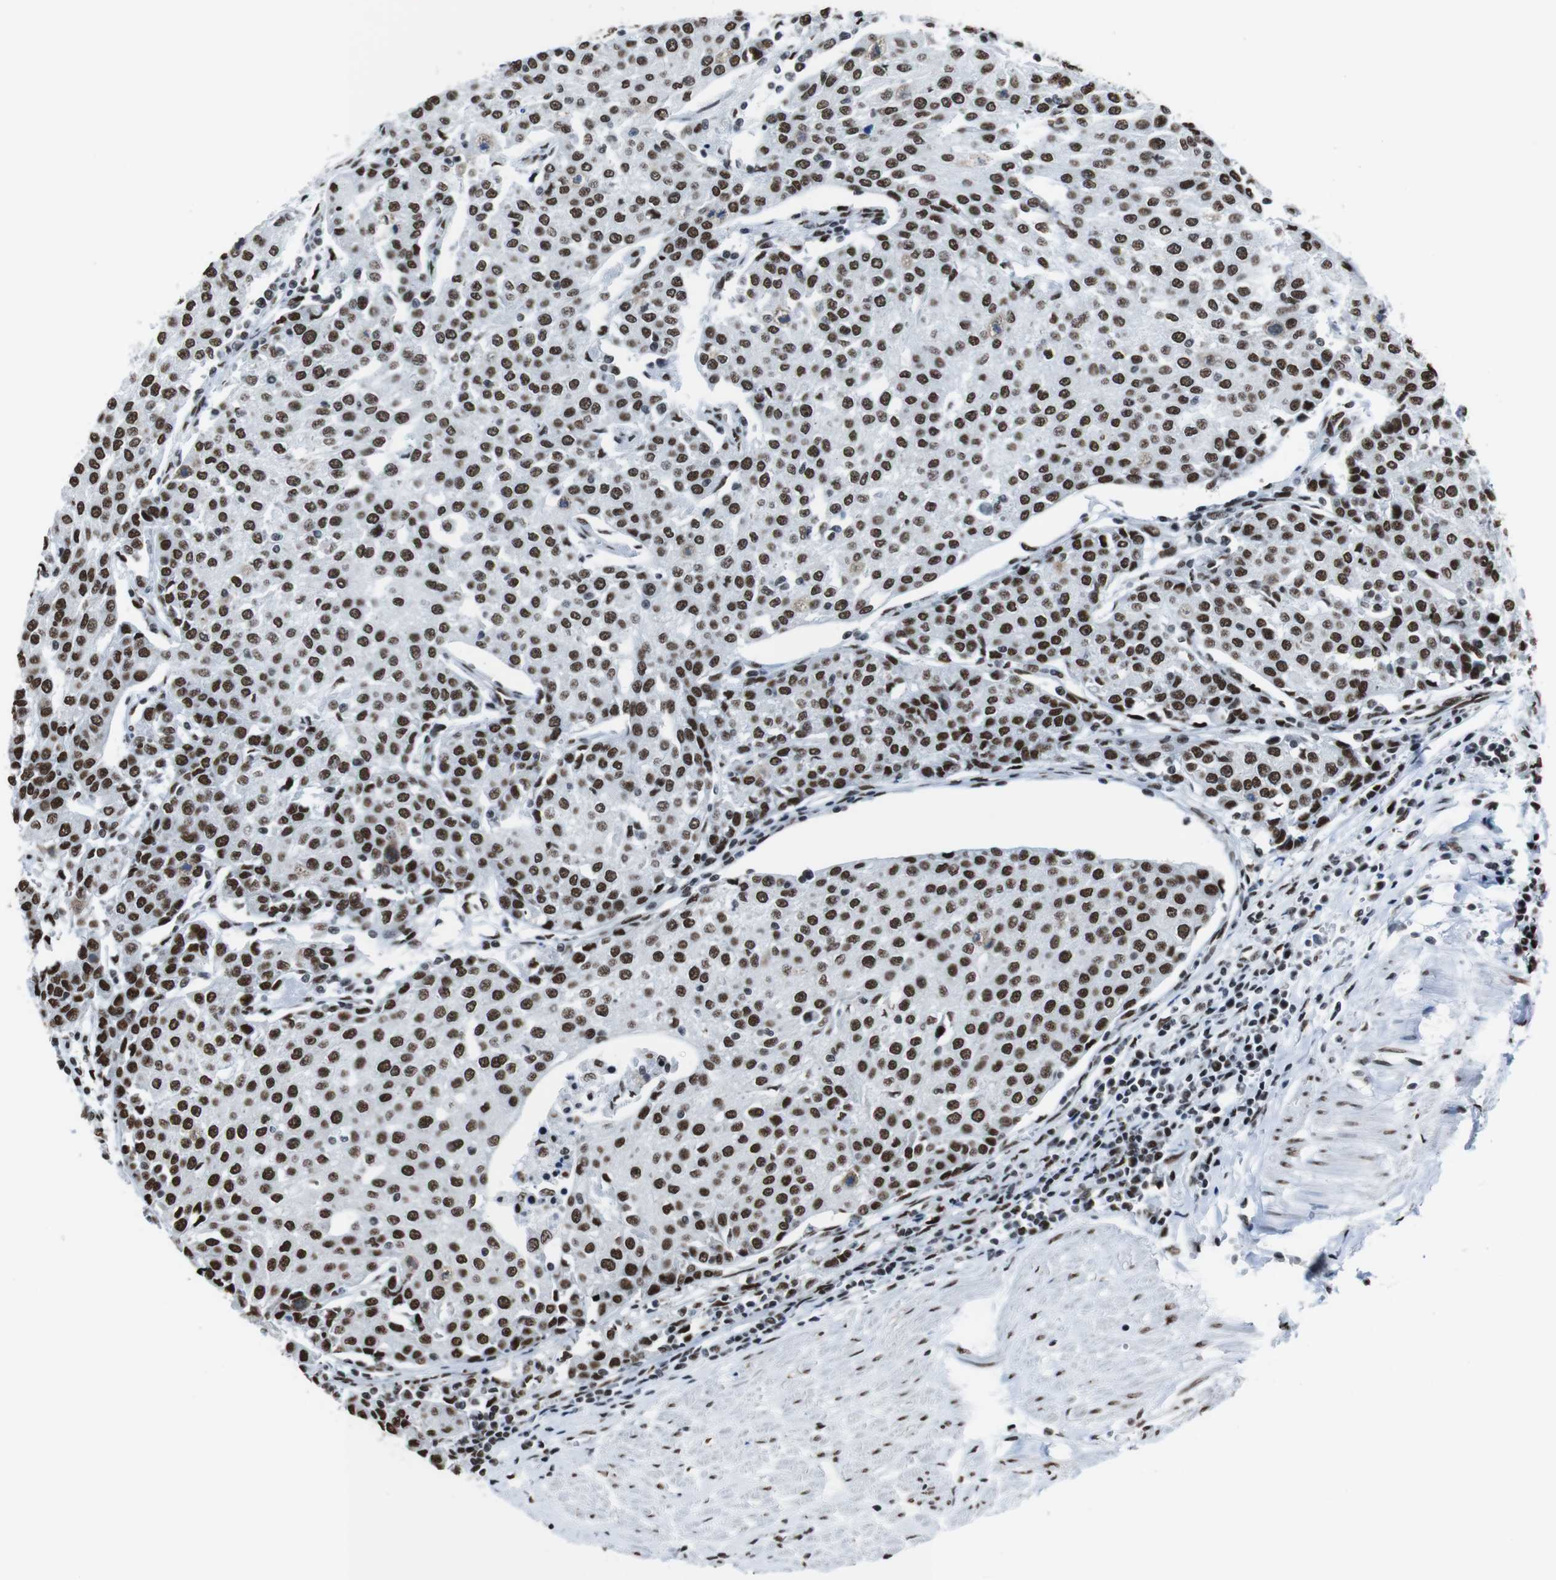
{"staining": {"intensity": "strong", "quantity": ">75%", "location": "nuclear"}, "tissue": "urothelial cancer", "cell_type": "Tumor cells", "image_type": "cancer", "snomed": [{"axis": "morphology", "description": "Urothelial carcinoma, High grade"}, {"axis": "topography", "description": "Urinary bladder"}], "caption": "Urothelial cancer stained with immunohistochemistry shows strong nuclear expression in about >75% of tumor cells. (DAB (3,3'-diaminobenzidine) IHC, brown staining for protein, blue staining for nuclei).", "gene": "ROMO1", "patient": {"sex": "female", "age": 85}}